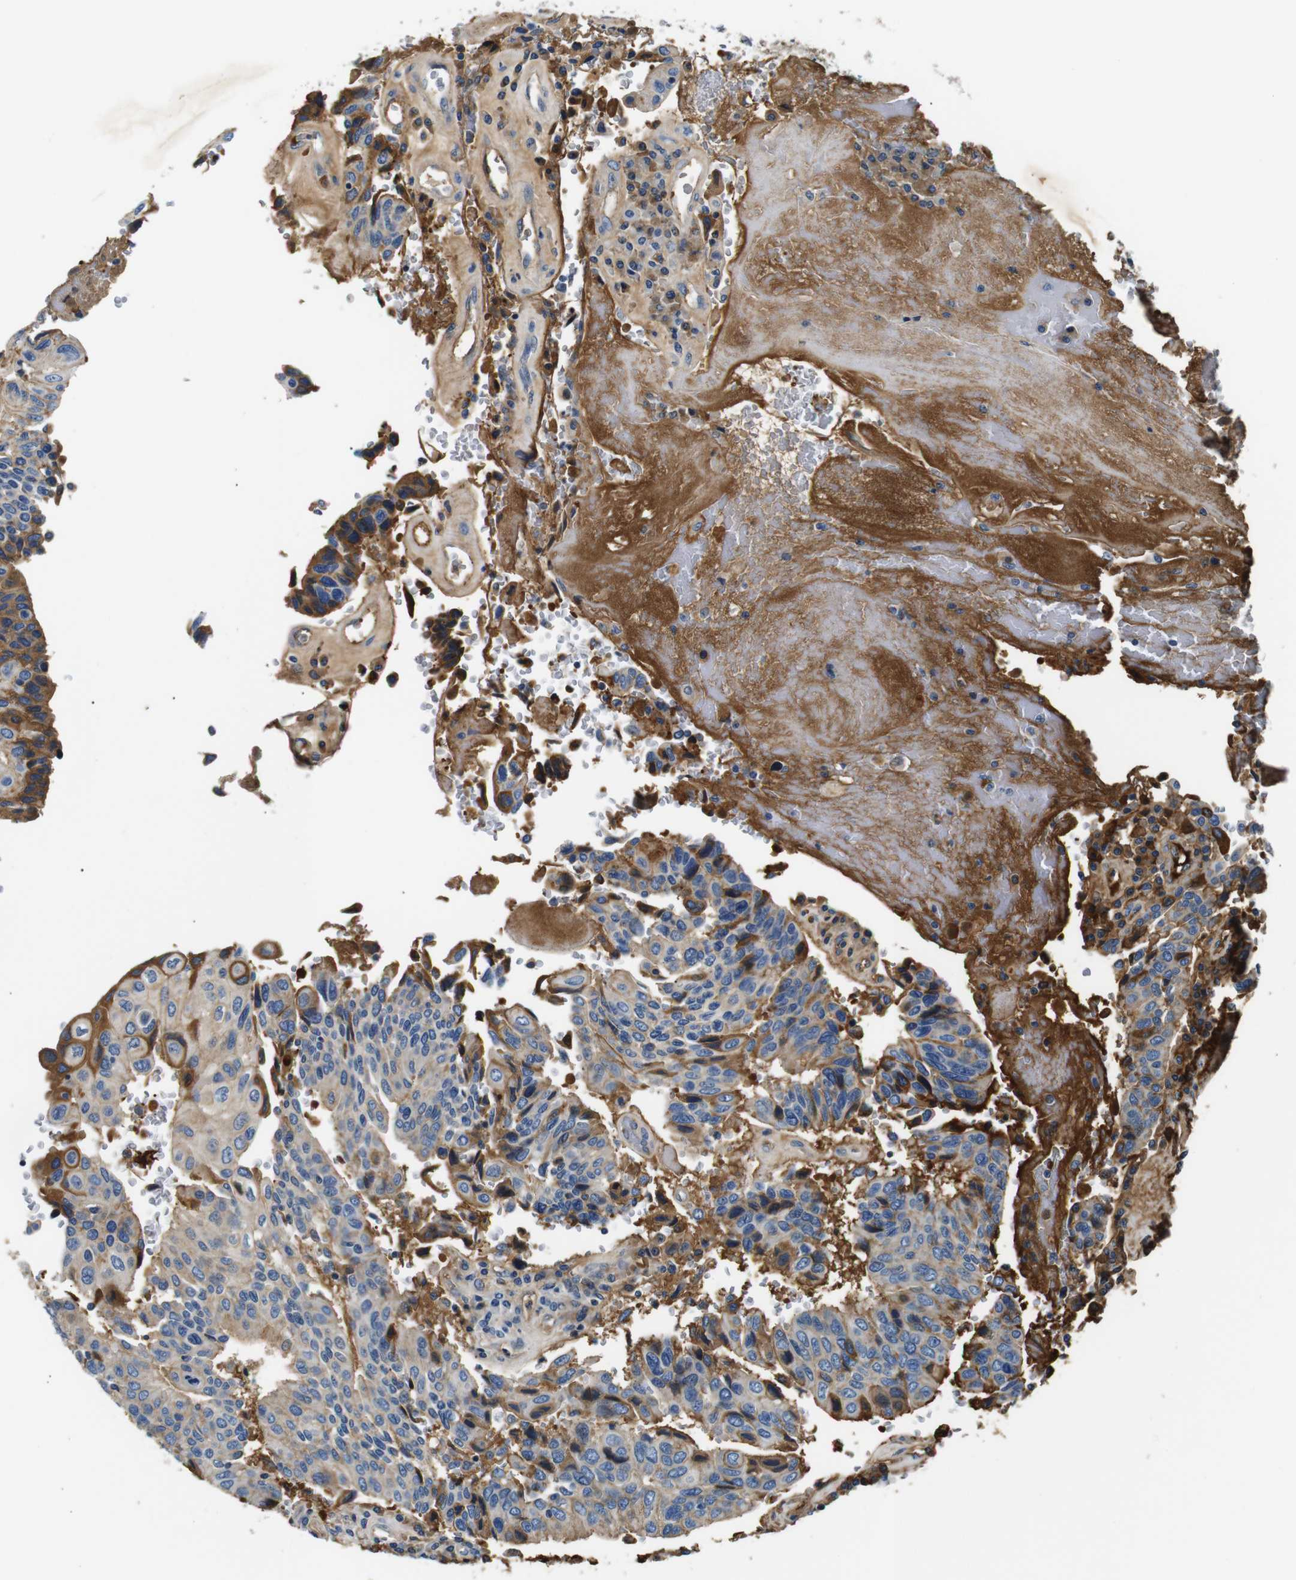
{"staining": {"intensity": "moderate", "quantity": "25%-75%", "location": "cytoplasmic/membranous"}, "tissue": "urothelial cancer", "cell_type": "Tumor cells", "image_type": "cancer", "snomed": [{"axis": "morphology", "description": "Urothelial carcinoma, High grade"}, {"axis": "topography", "description": "Urinary bladder"}], "caption": "An immunohistochemistry image of neoplastic tissue is shown. Protein staining in brown shows moderate cytoplasmic/membranous positivity in urothelial cancer within tumor cells. The staining was performed using DAB (3,3'-diaminobenzidine), with brown indicating positive protein expression. Nuclei are stained blue with hematoxylin.", "gene": "LHCGR", "patient": {"sex": "male", "age": 66}}